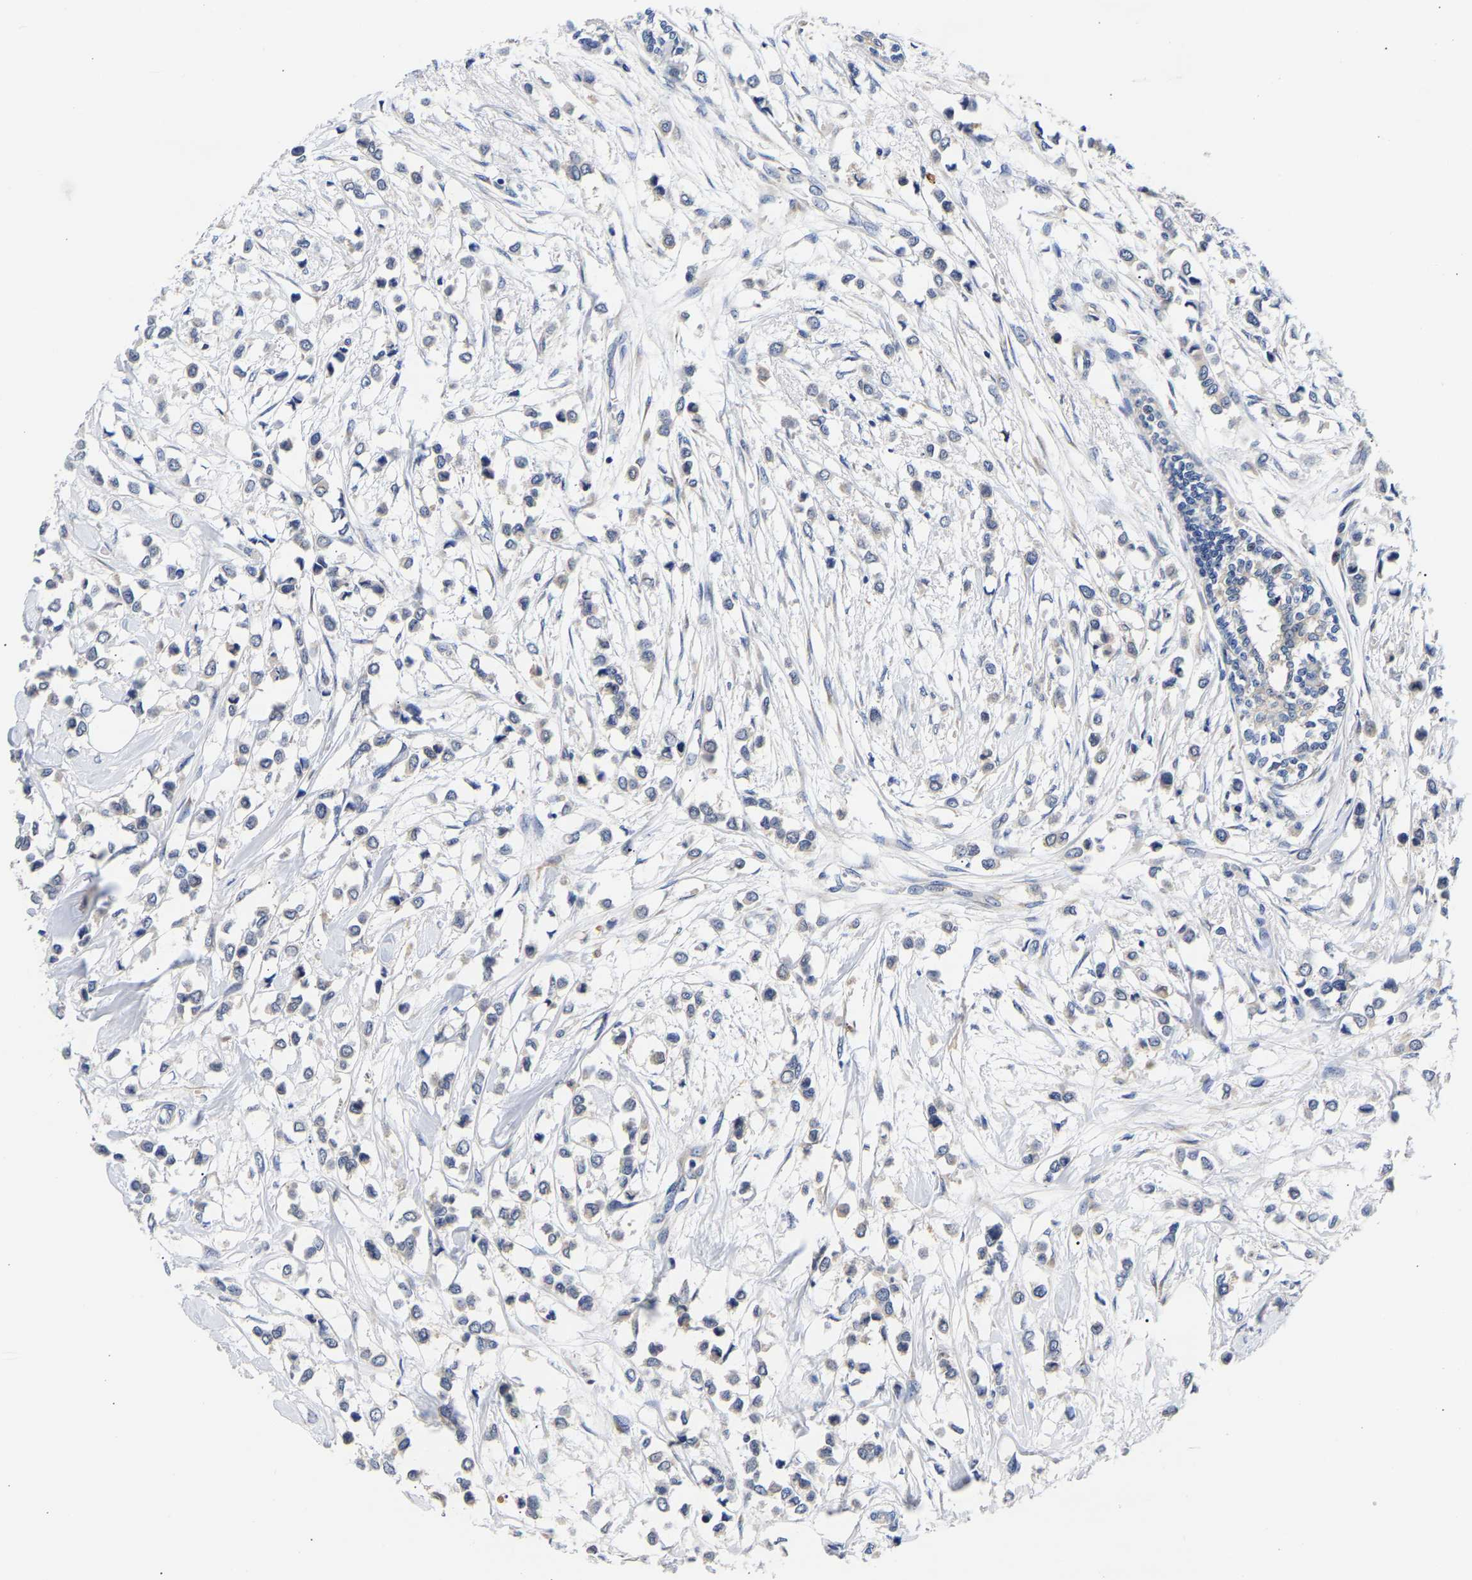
{"staining": {"intensity": "negative", "quantity": "none", "location": "none"}, "tissue": "breast cancer", "cell_type": "Tumor cells", "image_type": "cancer", "snomed": [{"axis": "morphology", "description": "Lobular carcinoma"}, {"axis": "topography", "description": "Breast"}], "caption": "Immunohistochemical staining of human breast cancer (lobular carcinoma) shows no significant expression in tumor cells.", "gene": "CCDC6", "patient": {"sex": "female", "age": 51}}